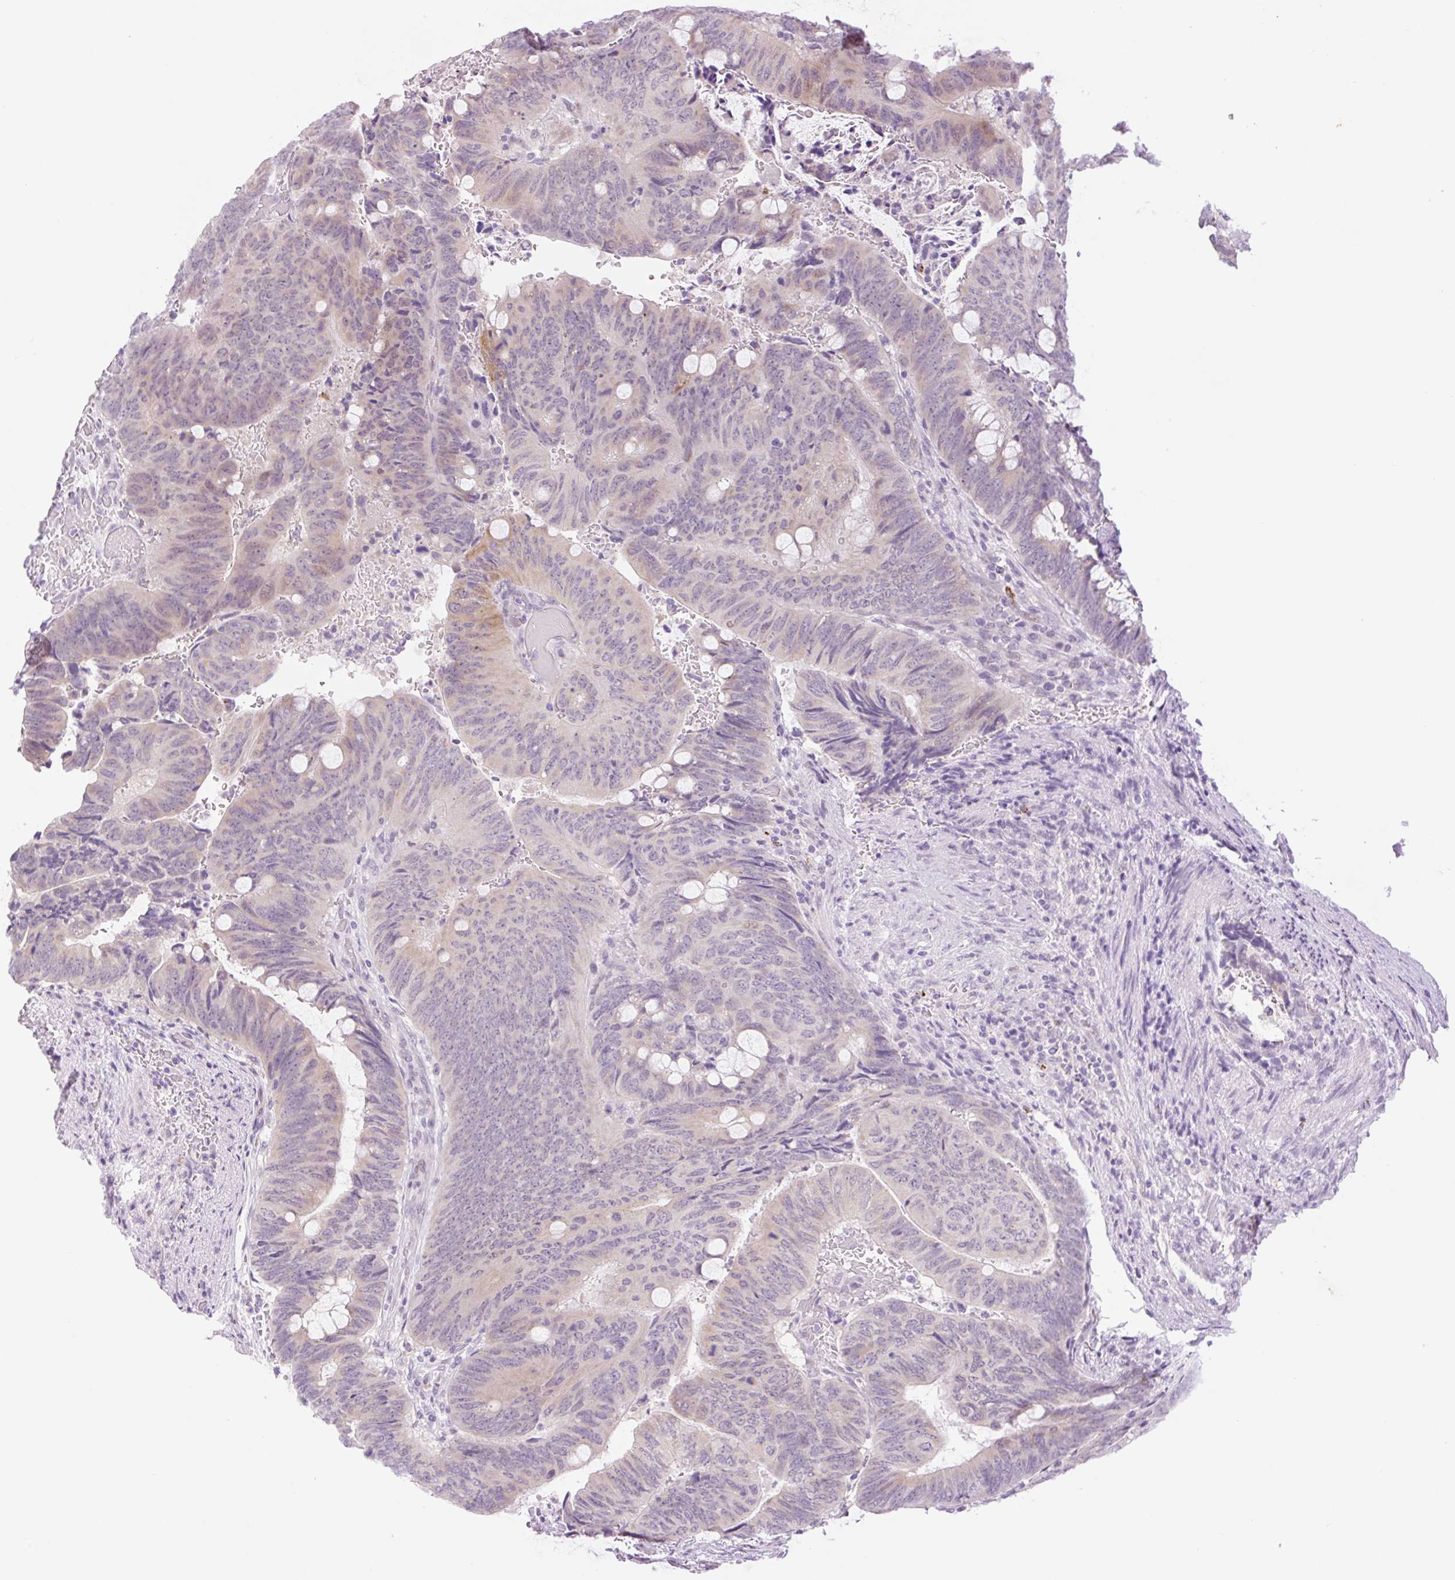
{"staining": {"intensity": "weak", "quantity": "25%-75%", "location": "cytoplasmic/membranous"}, "tissue": "colorectal cancer", "cell_type": "Tumor cells", "image_type": "cancer", "snomed": [{"axis": "morphology", "description": "Normal tissue, NOS"}, {"axis": "morphology", "description": "Adenocarcinoma, NOS"}, {"axis": "topography", "description": "Rectum"}, {"axis": "topography", "description": "Peripheral nerve tissue"}], "caption": "Weak cytoplasmic/membranous positivity for a protein is present in about 25%-75% of tumor cells of adenocarcinoma (colorectal) using immunohistochemistry.", "gene": "SPRYD4", "patient": {"sex": "male", "age": 92}}